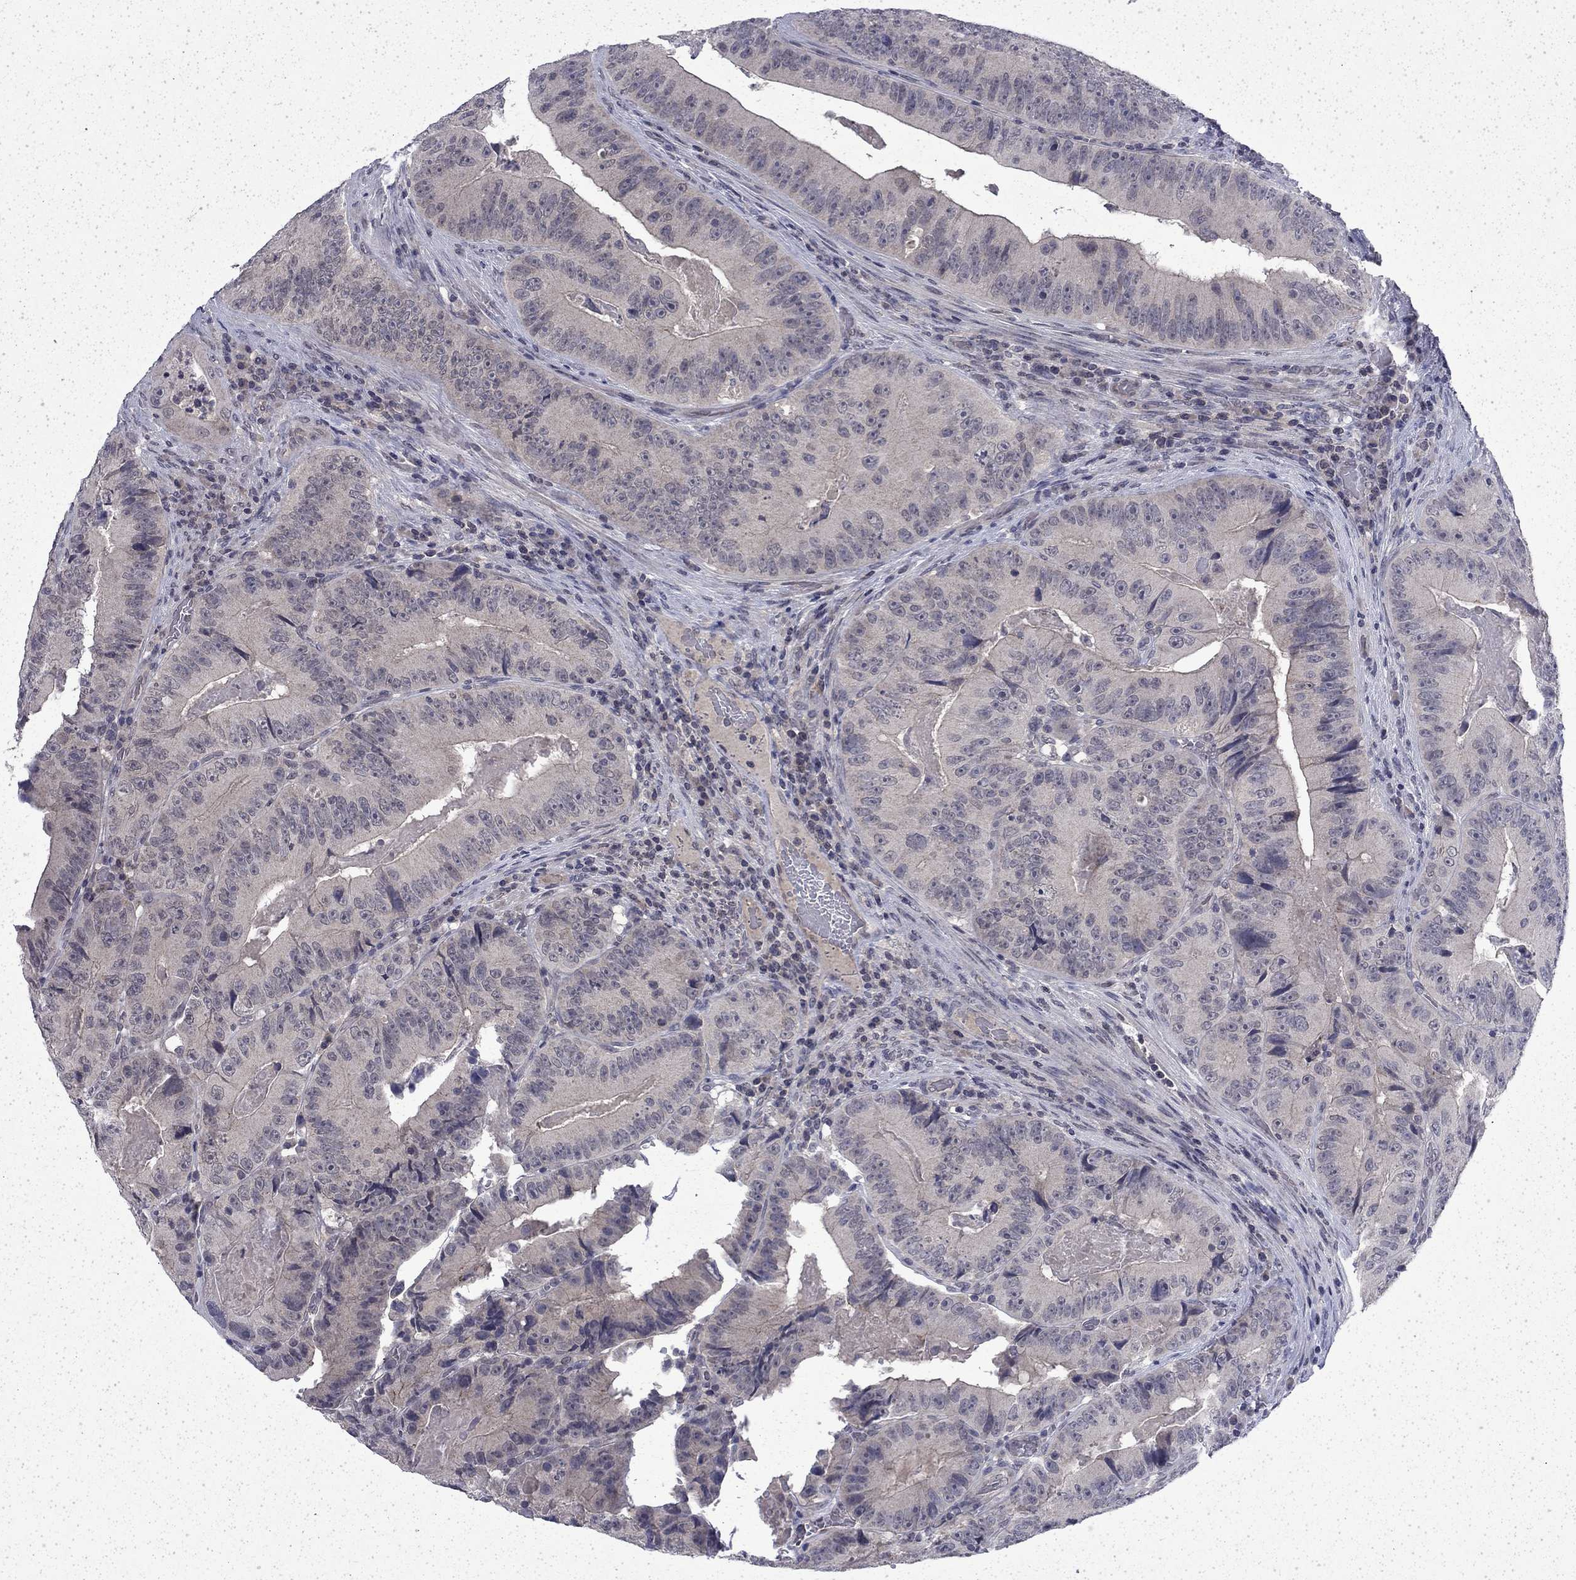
{"staining": {"intensity": "negative", "quantity": "none", "location": "none"}, "tissue": "colorectal cancer", "cell_type": "Tumor cells", "image_type": "cancer", "snomed": [{"axis": "morphology", "description": "Adenocarcinoma, NOS"}, {"axis": "topography", "description": "Colon"}], "caption": "A histopathology image of human colorectal cancer (adenocarcinoma) is negative for staining in tumor cells. (DAB (3,3'-diaminobenzidine) immunohistochemistry, high magnification).", "gene": "CHAT", "patient": {"sex": "female", "age": 86}}